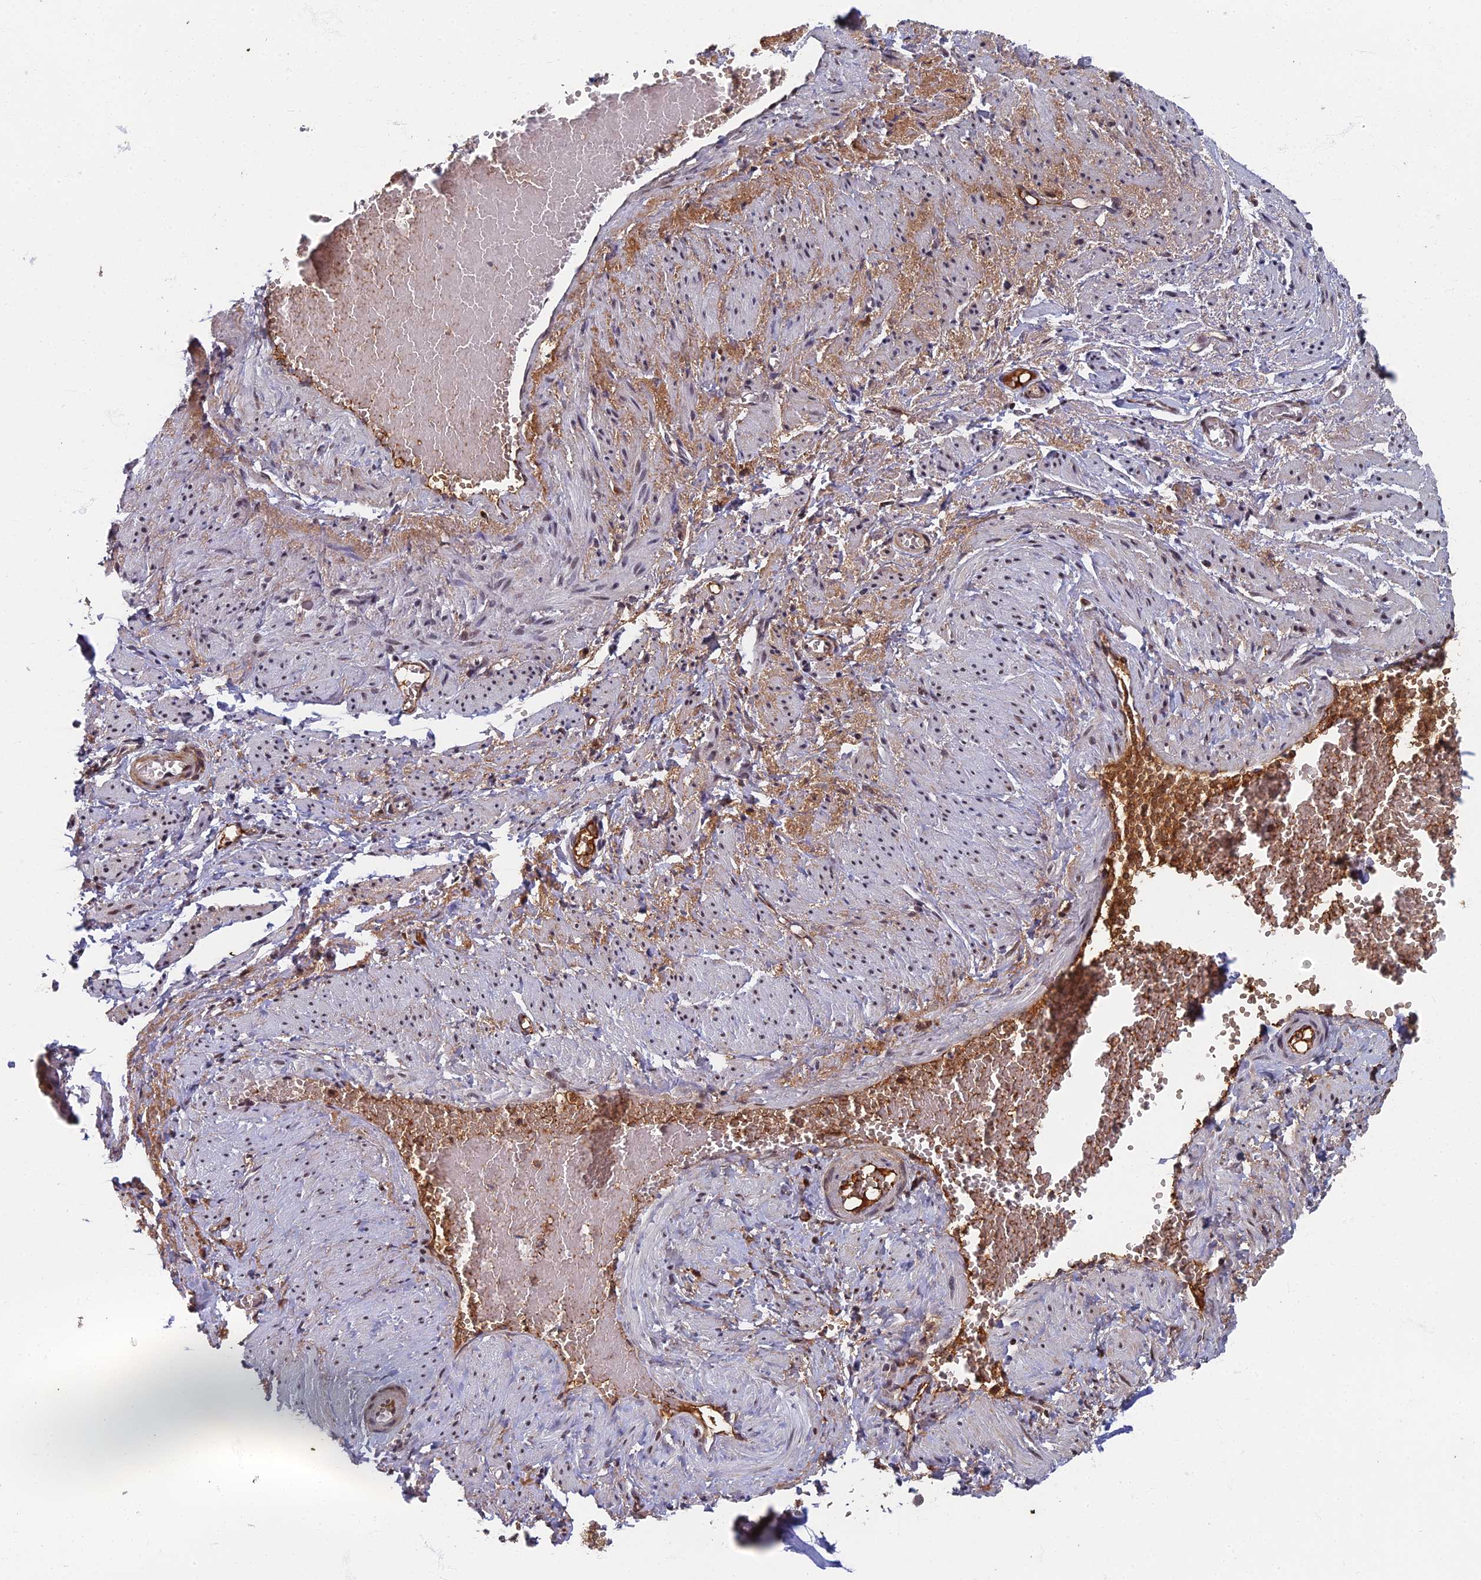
{"staining": {"intensity": "moderate", "quantity": ">75%", "location": "nuclear"}, "tissue": "soft tissue", "cell_type": "Chondrocytes", "image_type": "normal", "snomed": [{"axis": "morphology", "description": "Normal tissue, NOS"}, {"axis": "topography", "description": "Smooth muscle"}, {"axis": "topography", "description": "Peripheral nerve tissue"}], "caption": "This micrograph exhibits normal soft tissue stained with immunohistochemistry (IHC) to label a protein in brown. The nuclear of chondrocytes show moderate positivity for the protein. Nuclei are counter-stained blue.", "gene": "TAF13", "patient": {"sex": "female", "age": 39}}